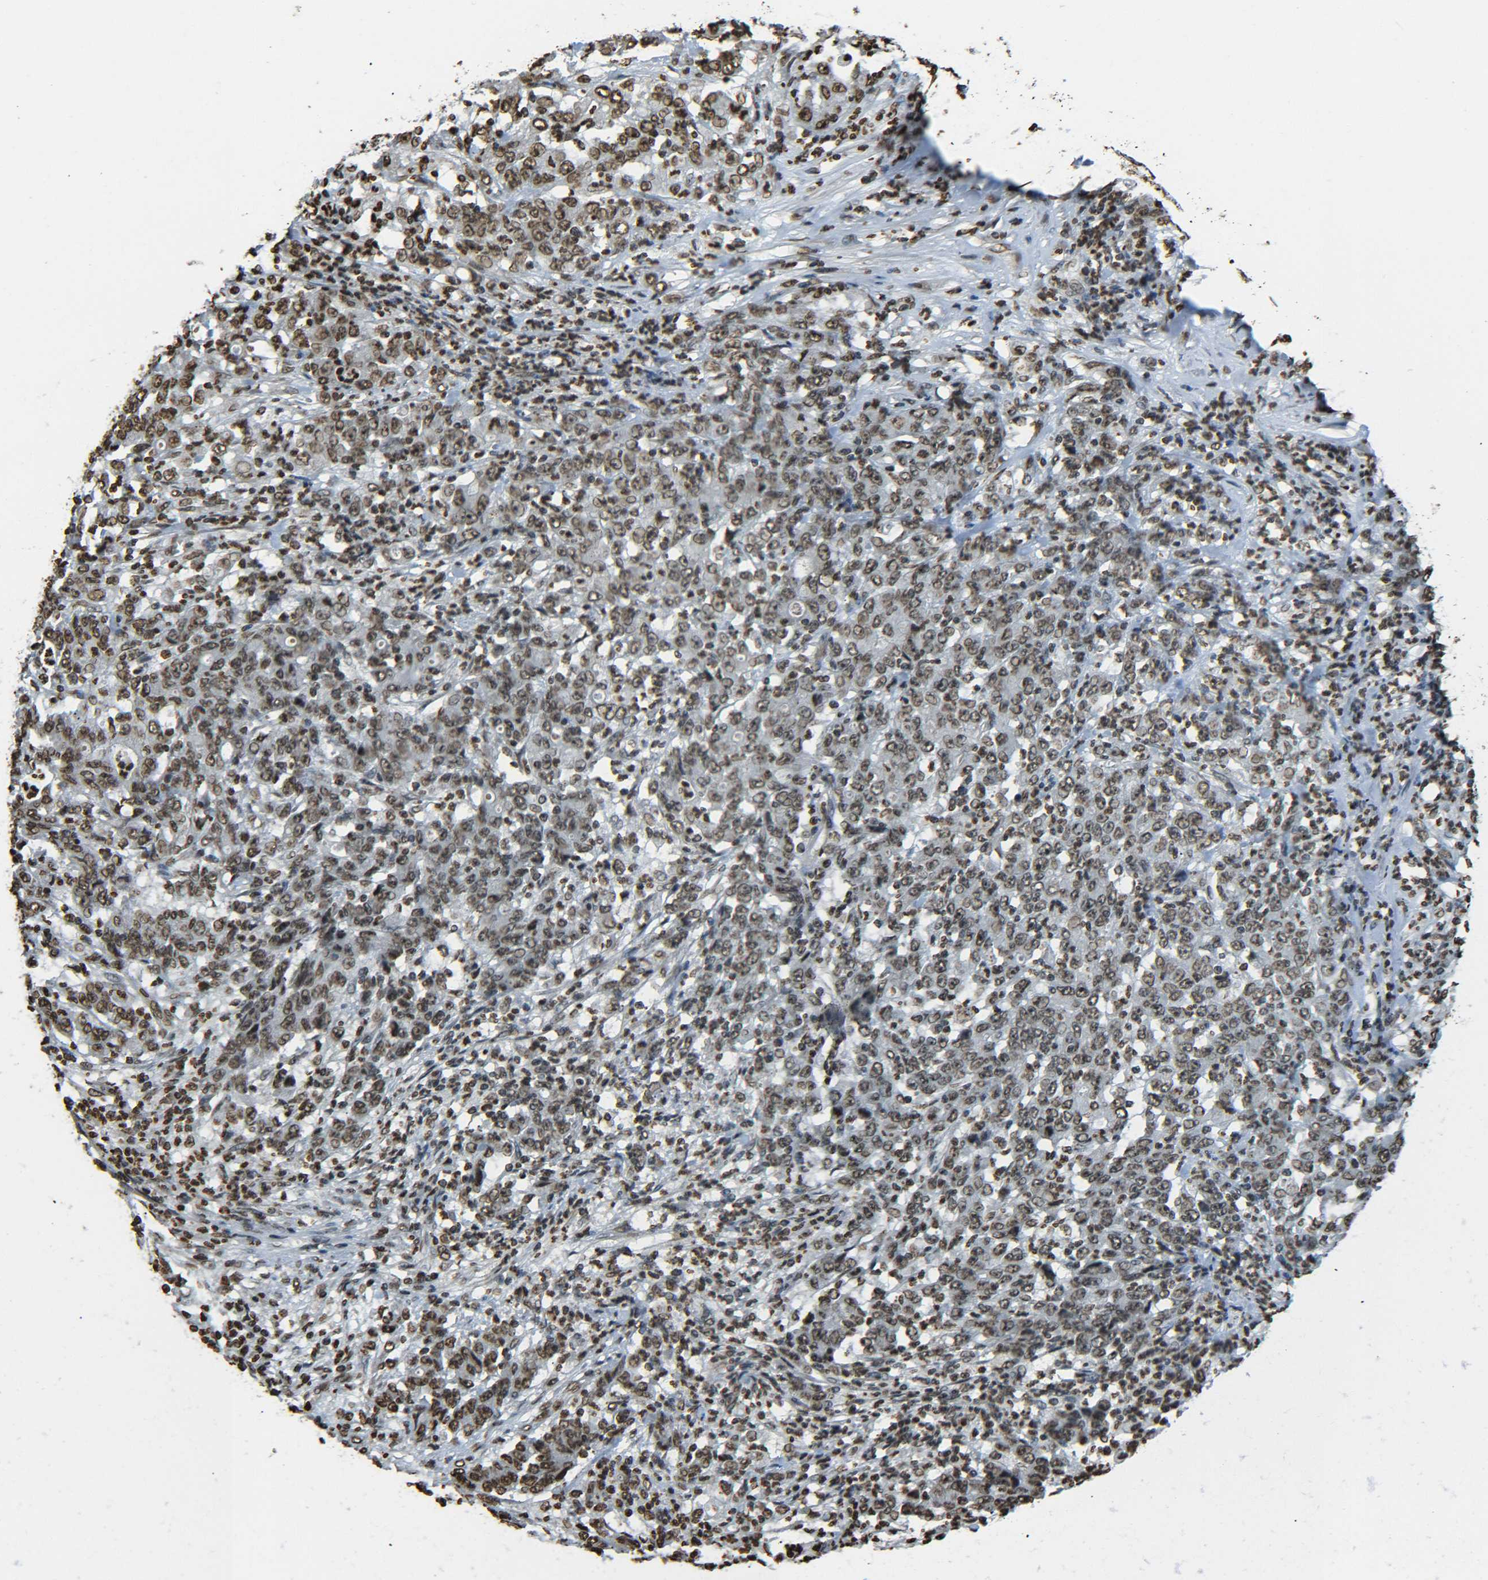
{"staining": {"intensity": "moderate", "quantity": ">75%", "location": "nuclear"}, "tissue": "stomach cancer", "cell_type": "Tumor cells", "image_type": "cancer", "snomed": [{"axis": "morphology", "description": "Adenocarcinoma, NOS"}, {"axis": "topography", "description": "Stomach, lower"}], "caption": "Adenocarcinoma (stomach) stained for a protein (brown) reveals moderate nuclear positive staining in approximately >75% of tumor cells.", "gene": "H4C16", "patient": {"sex": "female", "age": 71}}